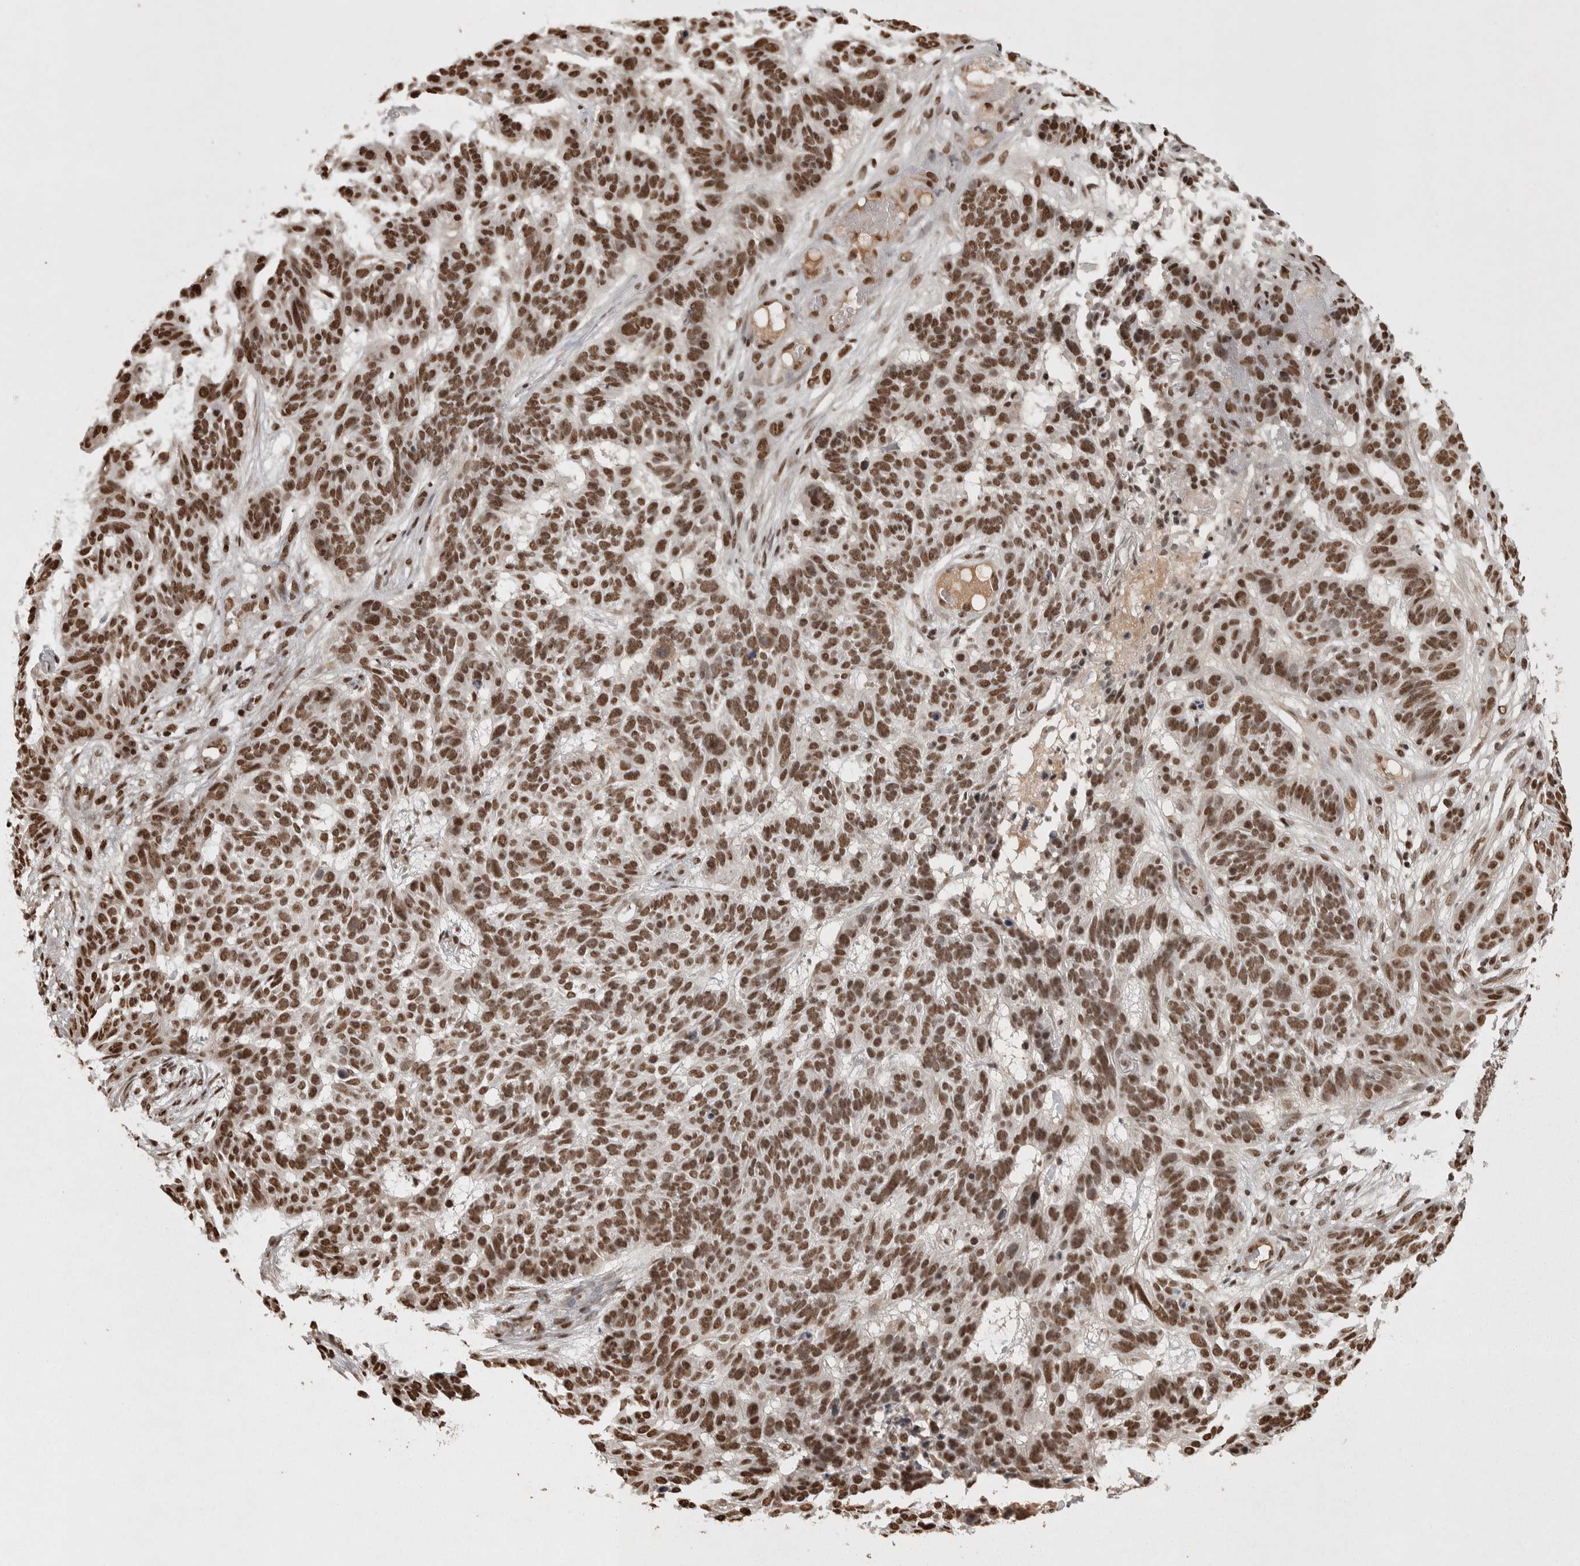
{"staining": {"intensity": "moderate", "quantity": ">75%", "location": "nuclear"}, "tissue": "skin cancer", "cell_type": "Tumor cells", "image_type": "cancer", "snomed": [{"axis": "morphology", "description": "Basal cell carcinoma"}, {"axis": "topography", "description": "Skin"}], "caption": "Human skin basal cell carcinoma stained with a protein marker reveals moderate staining in tumor cells.", "gene": "ZFHX4", "patient": {"sex": "male", "age": 85}}